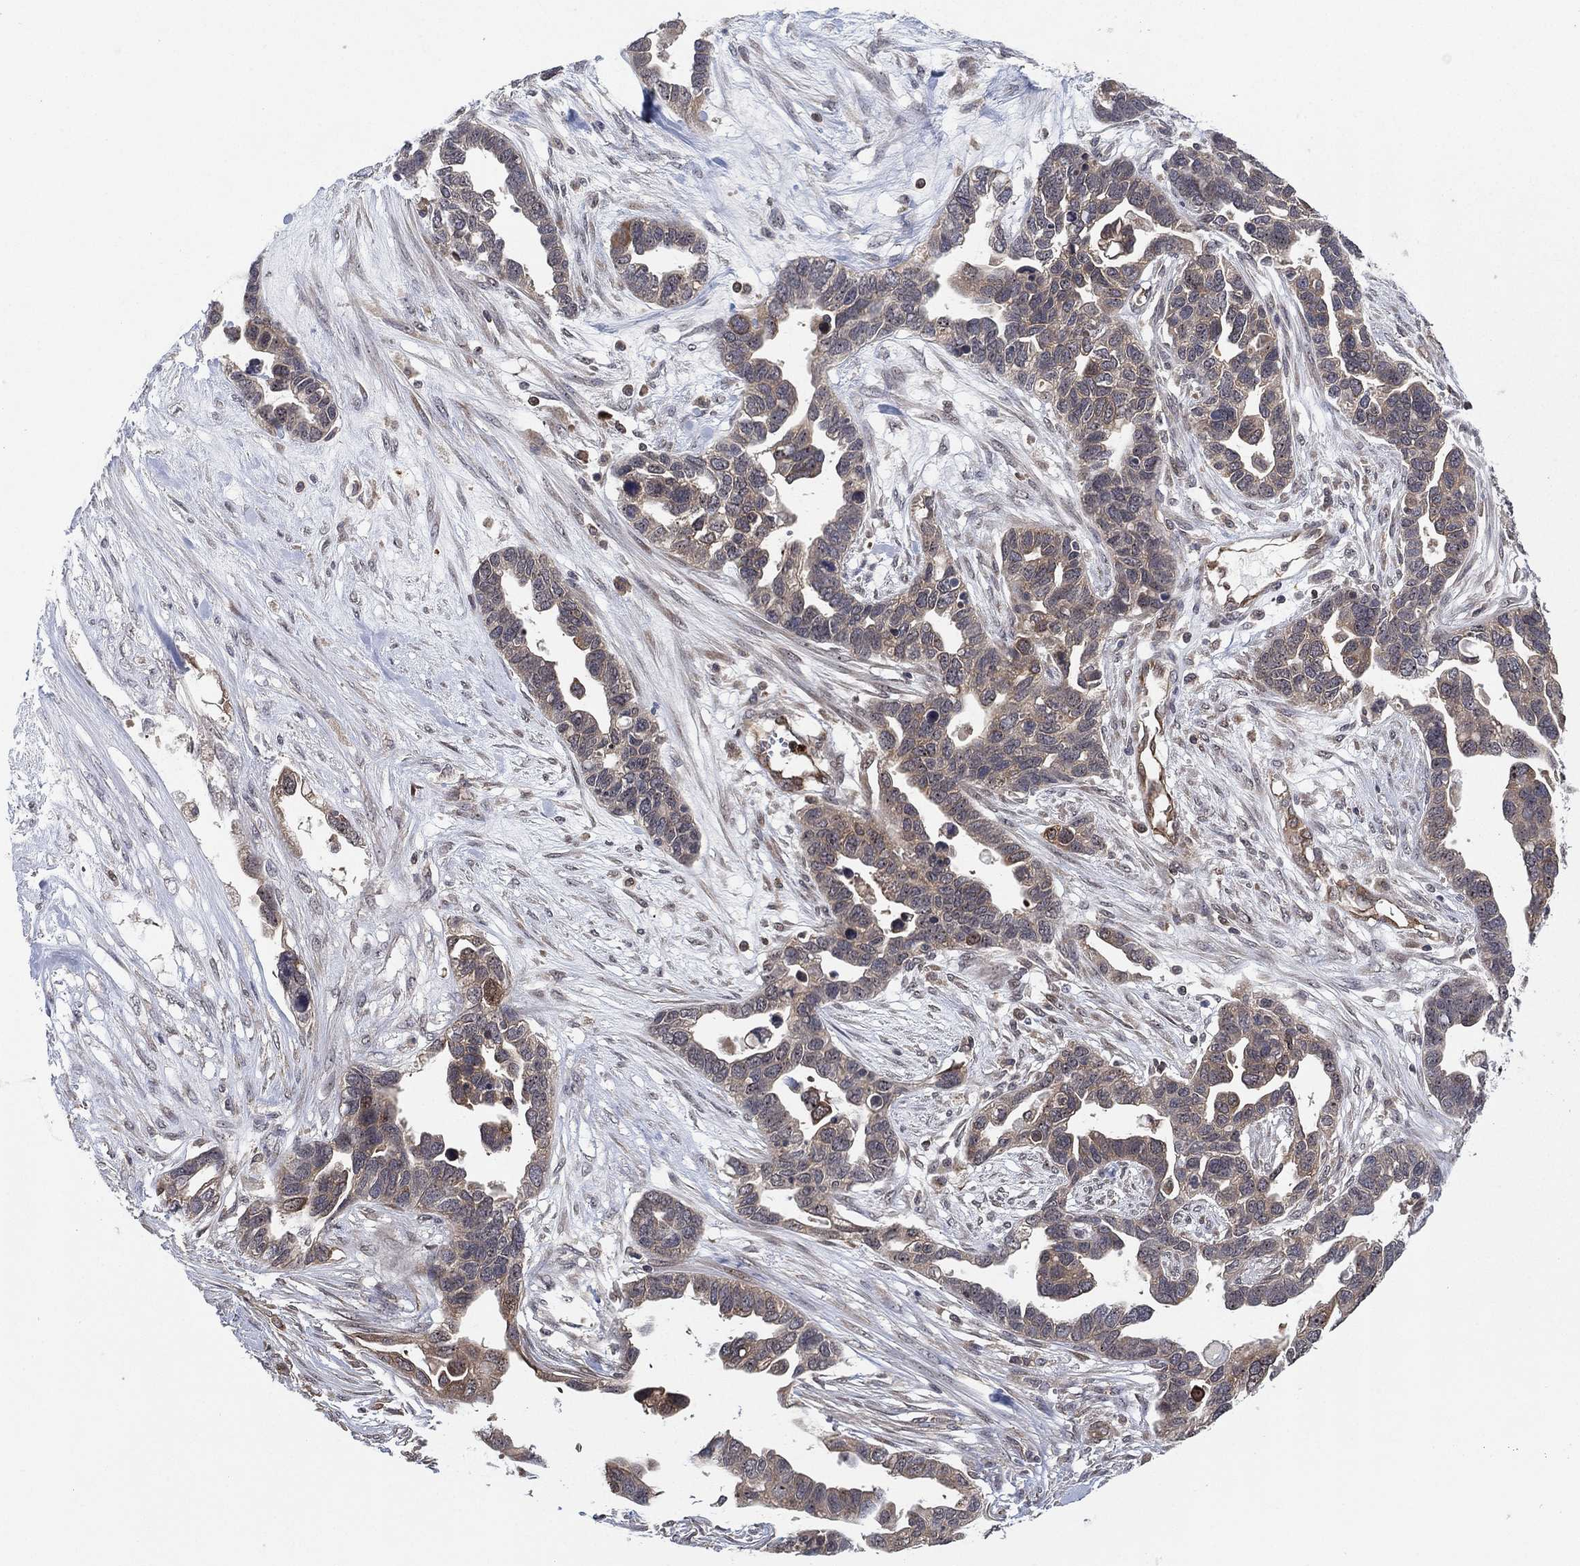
{"staining": {"intensity": "moderate", "quantity": "25%-75%", "location": "cytoplasmic/membranous"}, "tissue": "ovarian cancer", "cell_type": "Tumor cells", "image_type": "cancer", "snomed": [{"axis": "morphology", "description": "Cystadenocarcinoma, serous, NOS"}, {"axis": "topography", "description": "Ovary"}], "caption": "Serous cystadenocarcinoma (ovarian) was stained to show a protein in brown. There is medium levels of moderate cytoplasmic/membranous staining in about 25%-75% of tumor cells. Nuclei are stained in blue.", "gene": "TMCO1", "patient": {"sex": "female", "age": 54}}